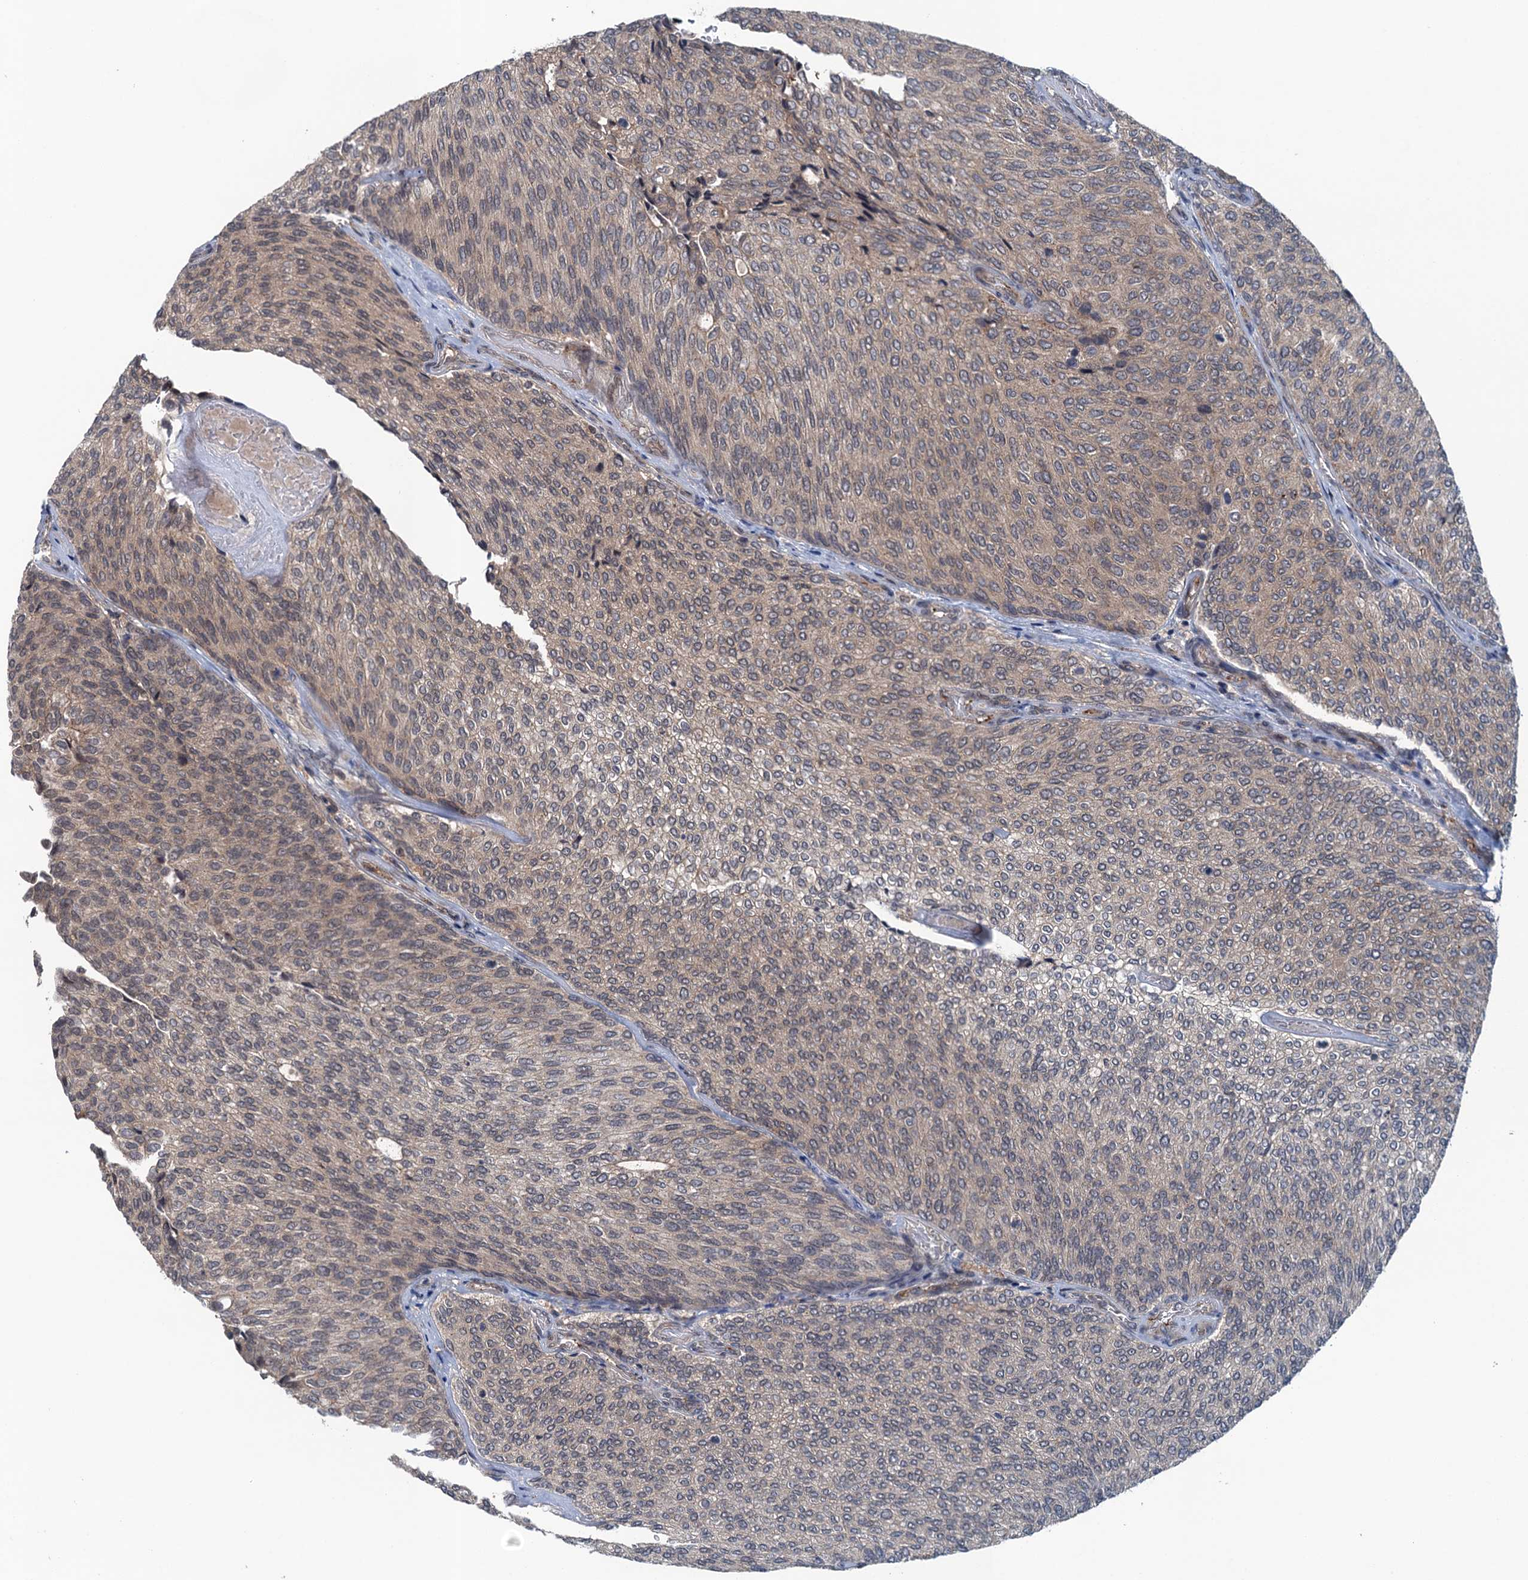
{"staining": {"intensity": "weak", "quantity": "25%-75%", "location": "cytoplasmic/membranous"}, "tissue": "urothelial cancer", "cell_type": "Tumor cells", "image_type": "cancer", "snomed": [{"axis": "morphology", "description": "Urothelial carcinoma, Low grade"}, {"axis": "topography", "description": "Urinary bladder"}], "caption": "Low-grade urothelial carcinoma tissue displays weak cytoplasmic/membranous expression in about 25%-75% of tumor cells", "gene": "RNF165", "patient": {"sex": "female", "age": 79}}